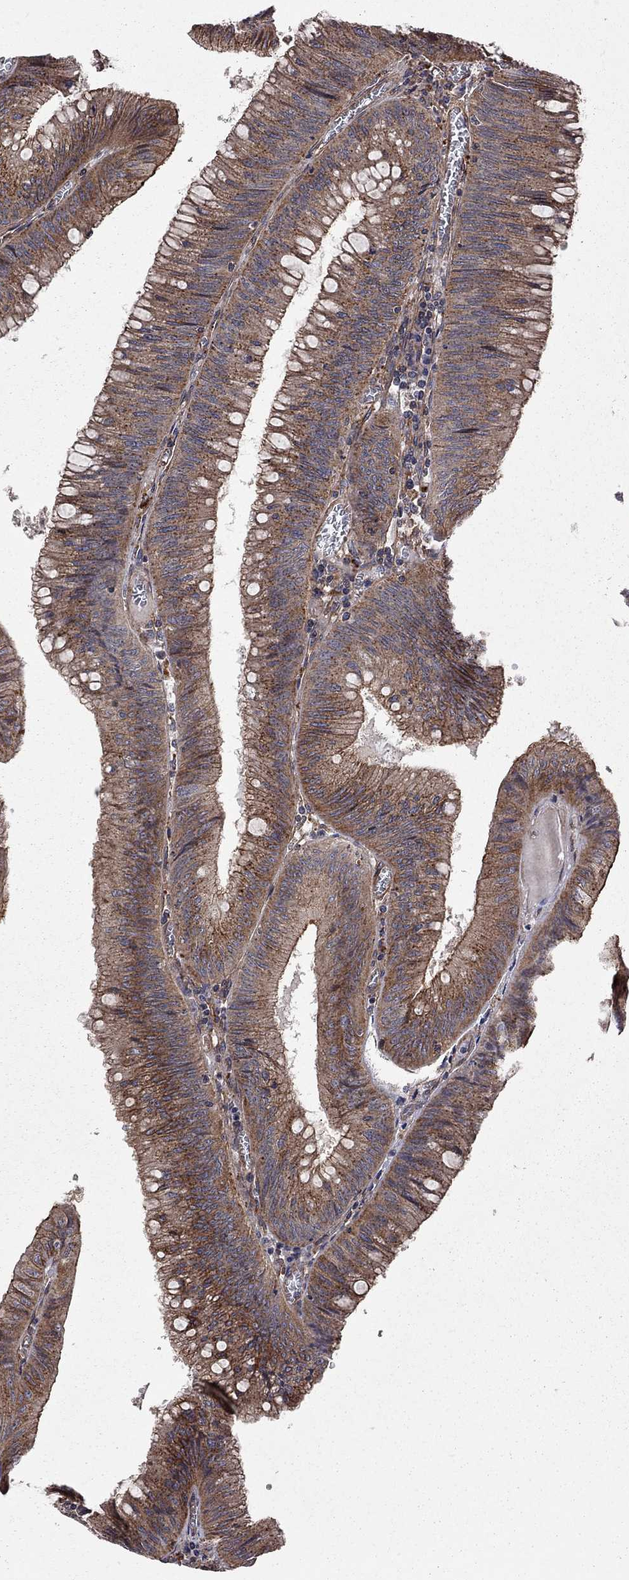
{"staining": {"intensity": "strong", "quantity": "25%-75%", "location": "cytoplasmic/membranous"}, "tissue": "colorectal cancer", "cell_type": "Tumor cells", "image_type": "cancer", "snomed": [{"axis": "morphology", "description": "Adenocarcinoma, NOS"}, {"axis": "topography", "description": "Rectum"}], "caption": "The image exhibits staining of colorectal cancer, revealing strong cytoplasmic/membranous protein positivity (brown color) within tumor cells.", "gene": "RASEF", "patient": {"sex": "female", "age": 72}}